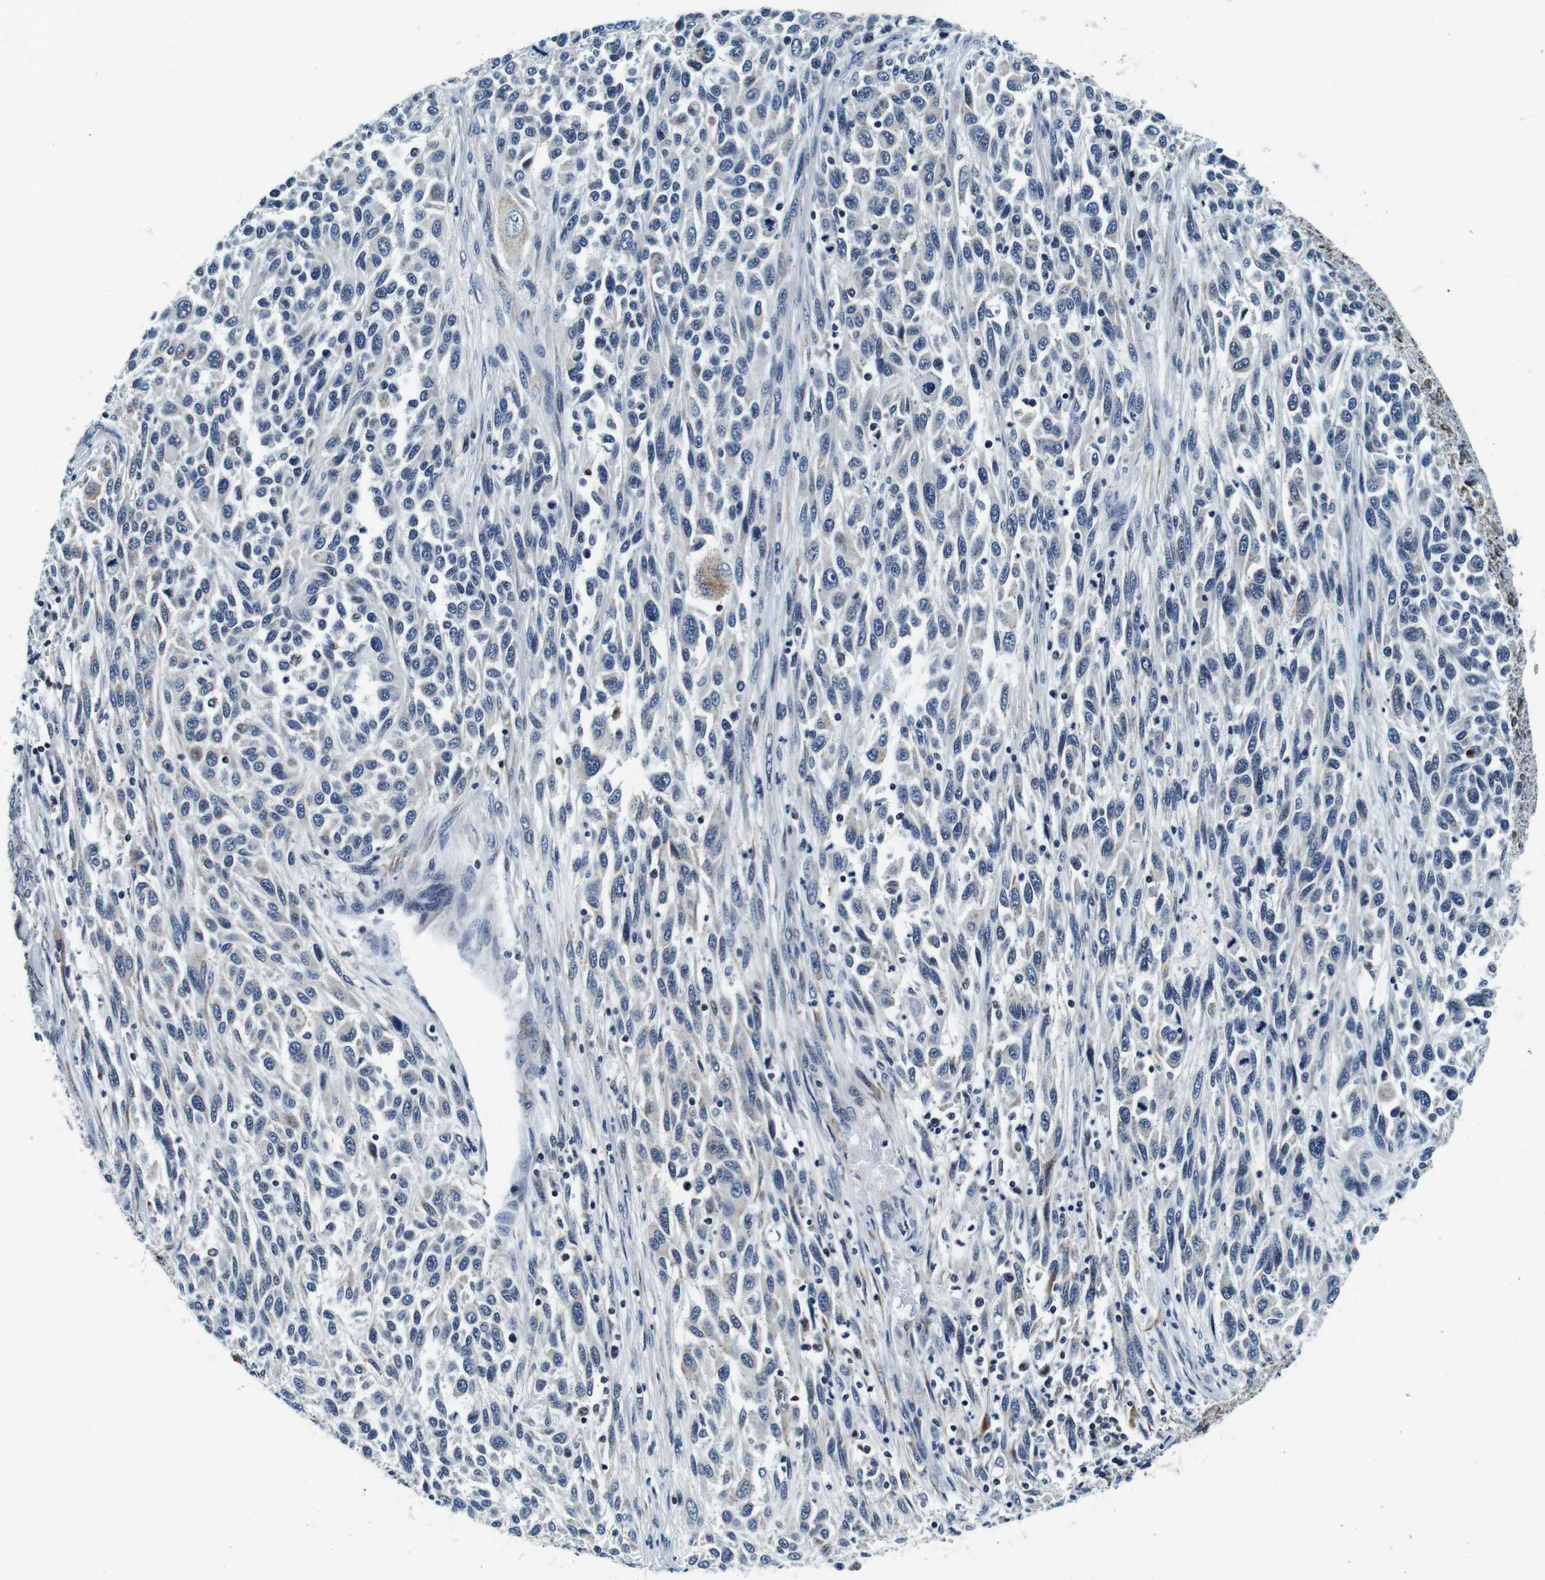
{"staining": {"intensity": "negative", "quantity": "none", "location": "none"}, "tissue": "melanoma", "cell_type": "Tumor cells", "image_type": "cancer", "snomed": [{"axis": "morphology", "description": "Malignant melanoma, Metastatic site"}, {"axis": "topography", "description": "Lymph node"}], "caption": "Melanoma stained for a protein using IHC shows no positivity tumor cells.", "gene": "FAR2", "patient": {"sex": "male", "age": 61}}